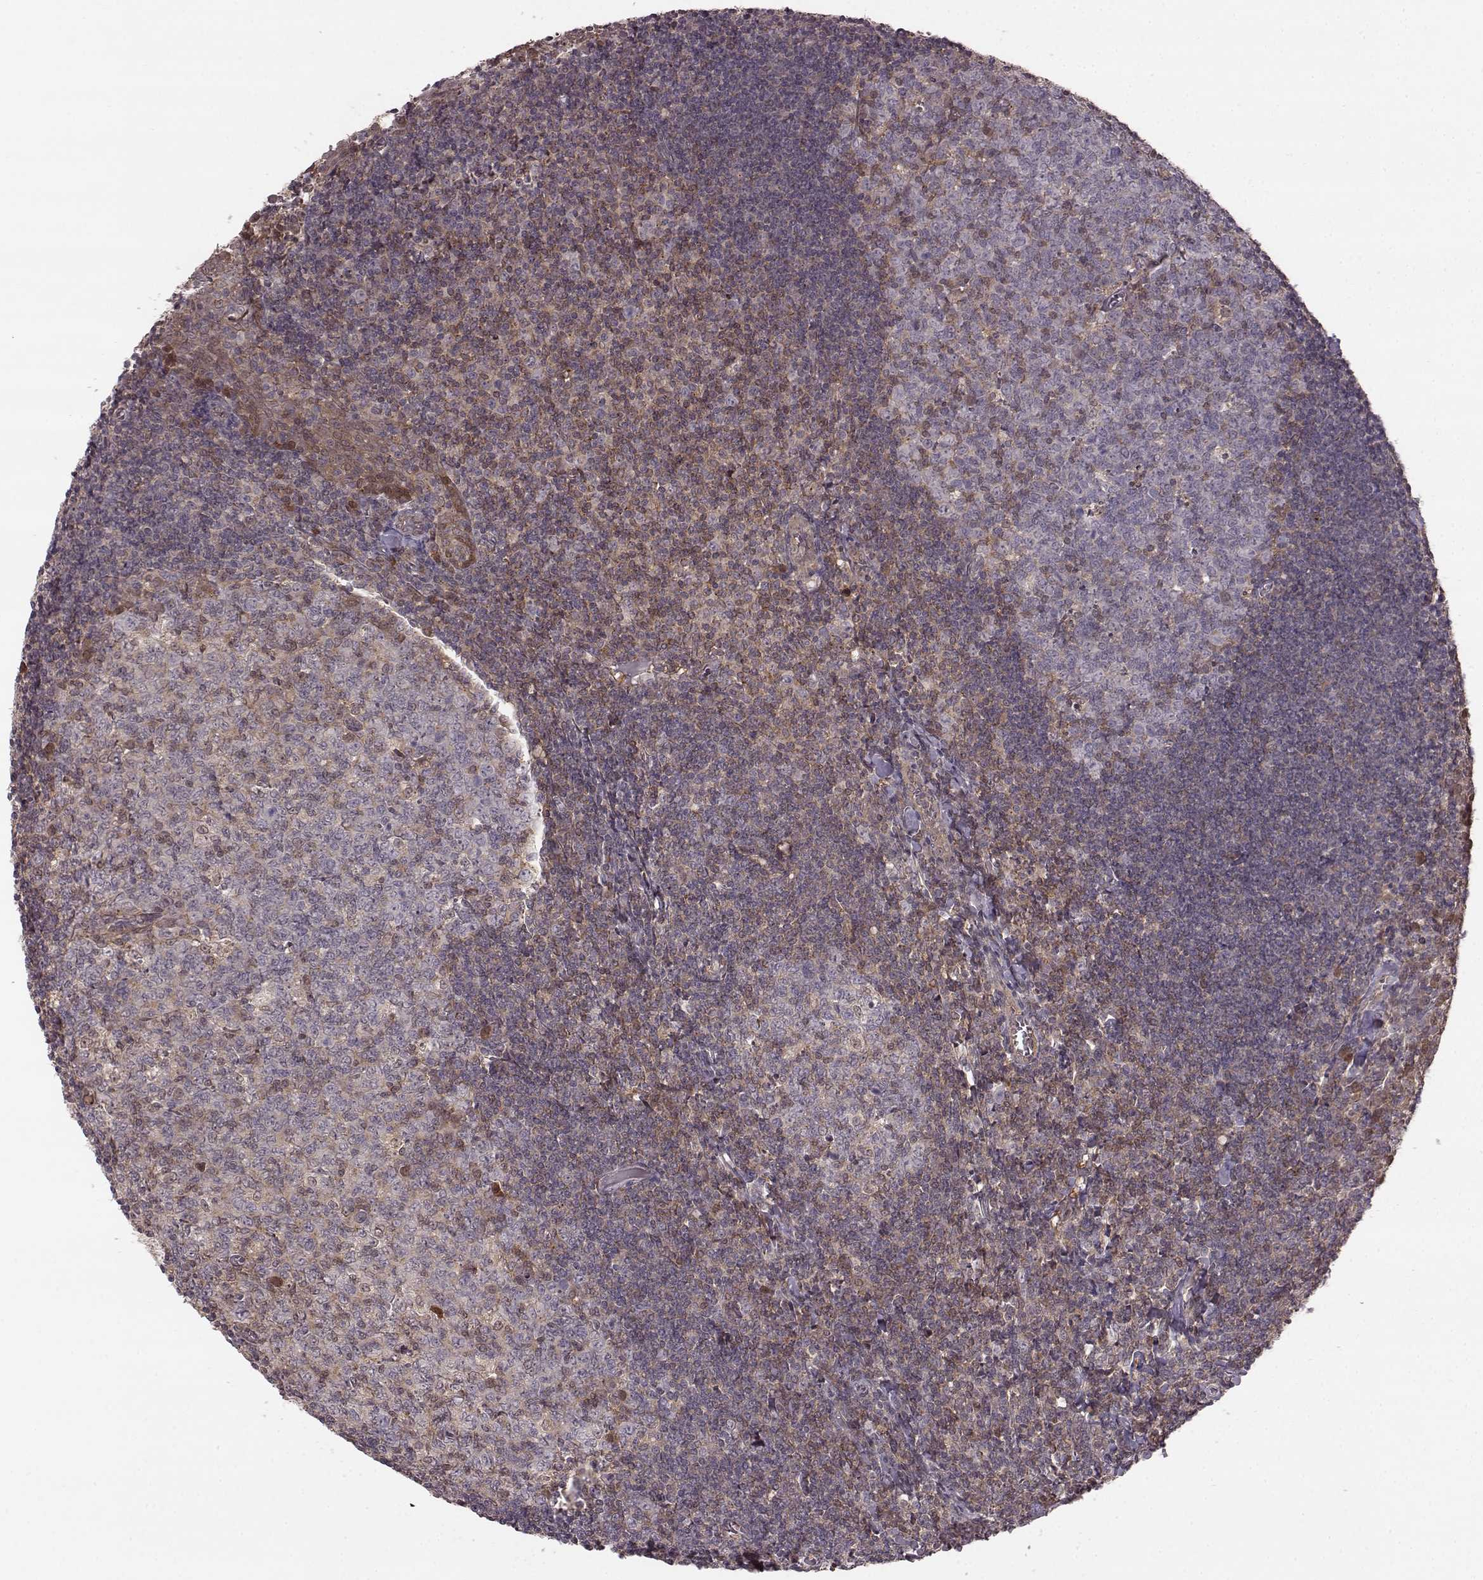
{"staining": {"intensity": "weak", "quantity": "<25%", "location": "cytoplasmic/membranous"}, "tissue": "tonsil", "cell_type": "Germinal center cells", "image_type": "normal", "snomed": [{"axis": "morphology", "description": "Normal tissue, NOS"}, {"axis": "topography", "description": "Tonsil"}], "caption": "Histopathology image shows no significant protein staining in germinal center cells of normal tonsil. The staining was performed using DAB to visualize the protein expression in brown, while the nuclei were stained in blue with hematoxylin (Magnification: 20x).", "gene": "GSS", "patient": {"sex": "female", "age": 12}}